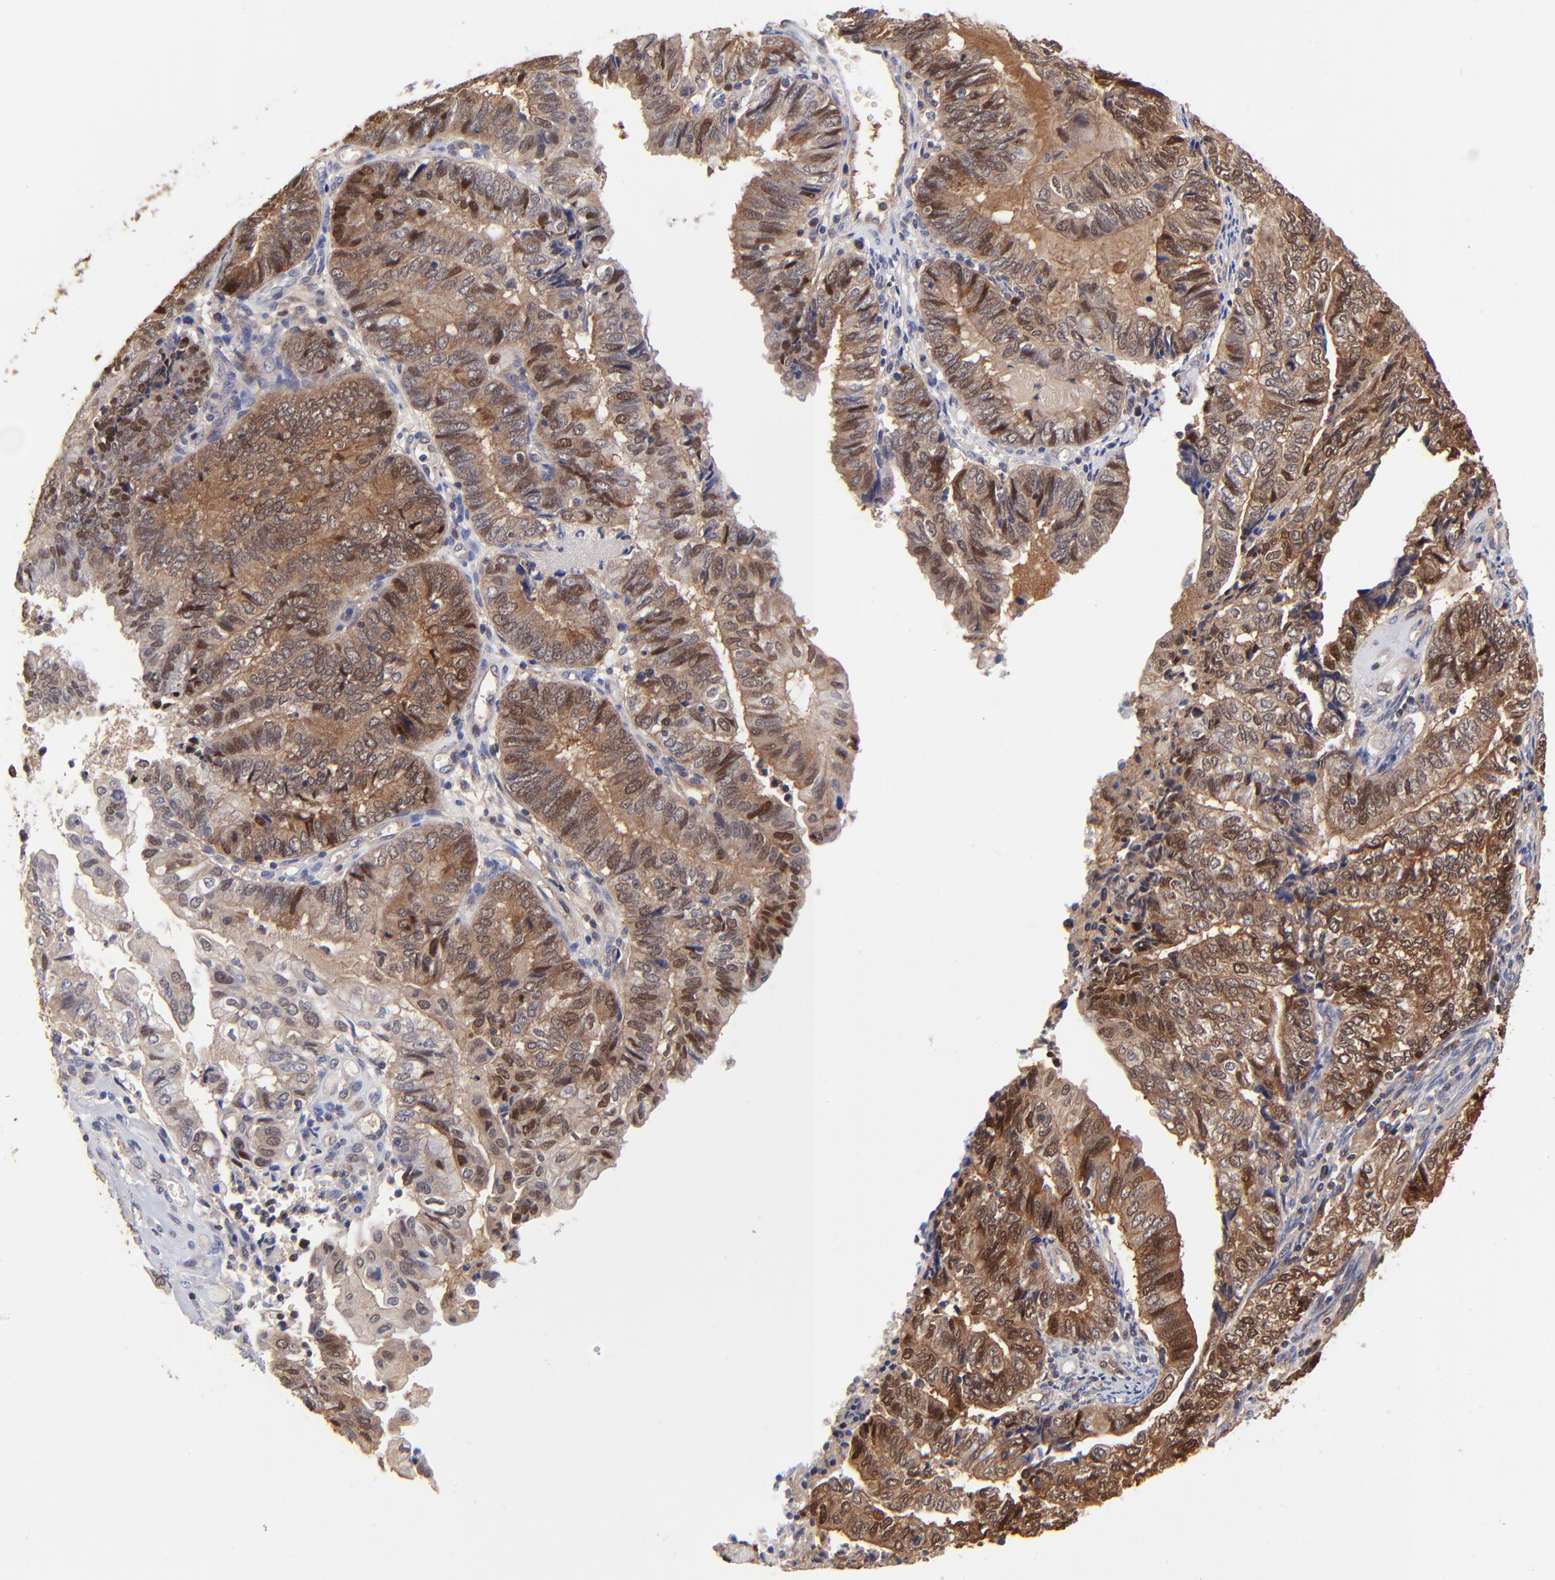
{"staining": {"intensity": "moderate", "quantity": ">75%", "location": "cytoplasmic/membranous,nuclear"}, "tissue": "endometrial cancer", "cell_type": "Tumor cells", "image_type": "cancer", "snomed": [{"axis": "morphology", "description": "Adenocarcinoma, NOS"}, {"axis": "topography", "description": "Uterus"}, {"axis": "topography", "description": "Endometrium"}], "caption": "Immunohistochemistry photomicrograph of neoplastic tissue: endometrial adenocarcinoma stained using immunohistochemistry (IHC) shows medium levels of moderate protein expression localized specifically in the cytoplasmic/membranous and nuclear of tumor cells, appearing as a cytoplasmic/membranous and nuclear brown color.", "gene": "DCTPP1", "patient": {"sex": "female", "age": 70}}